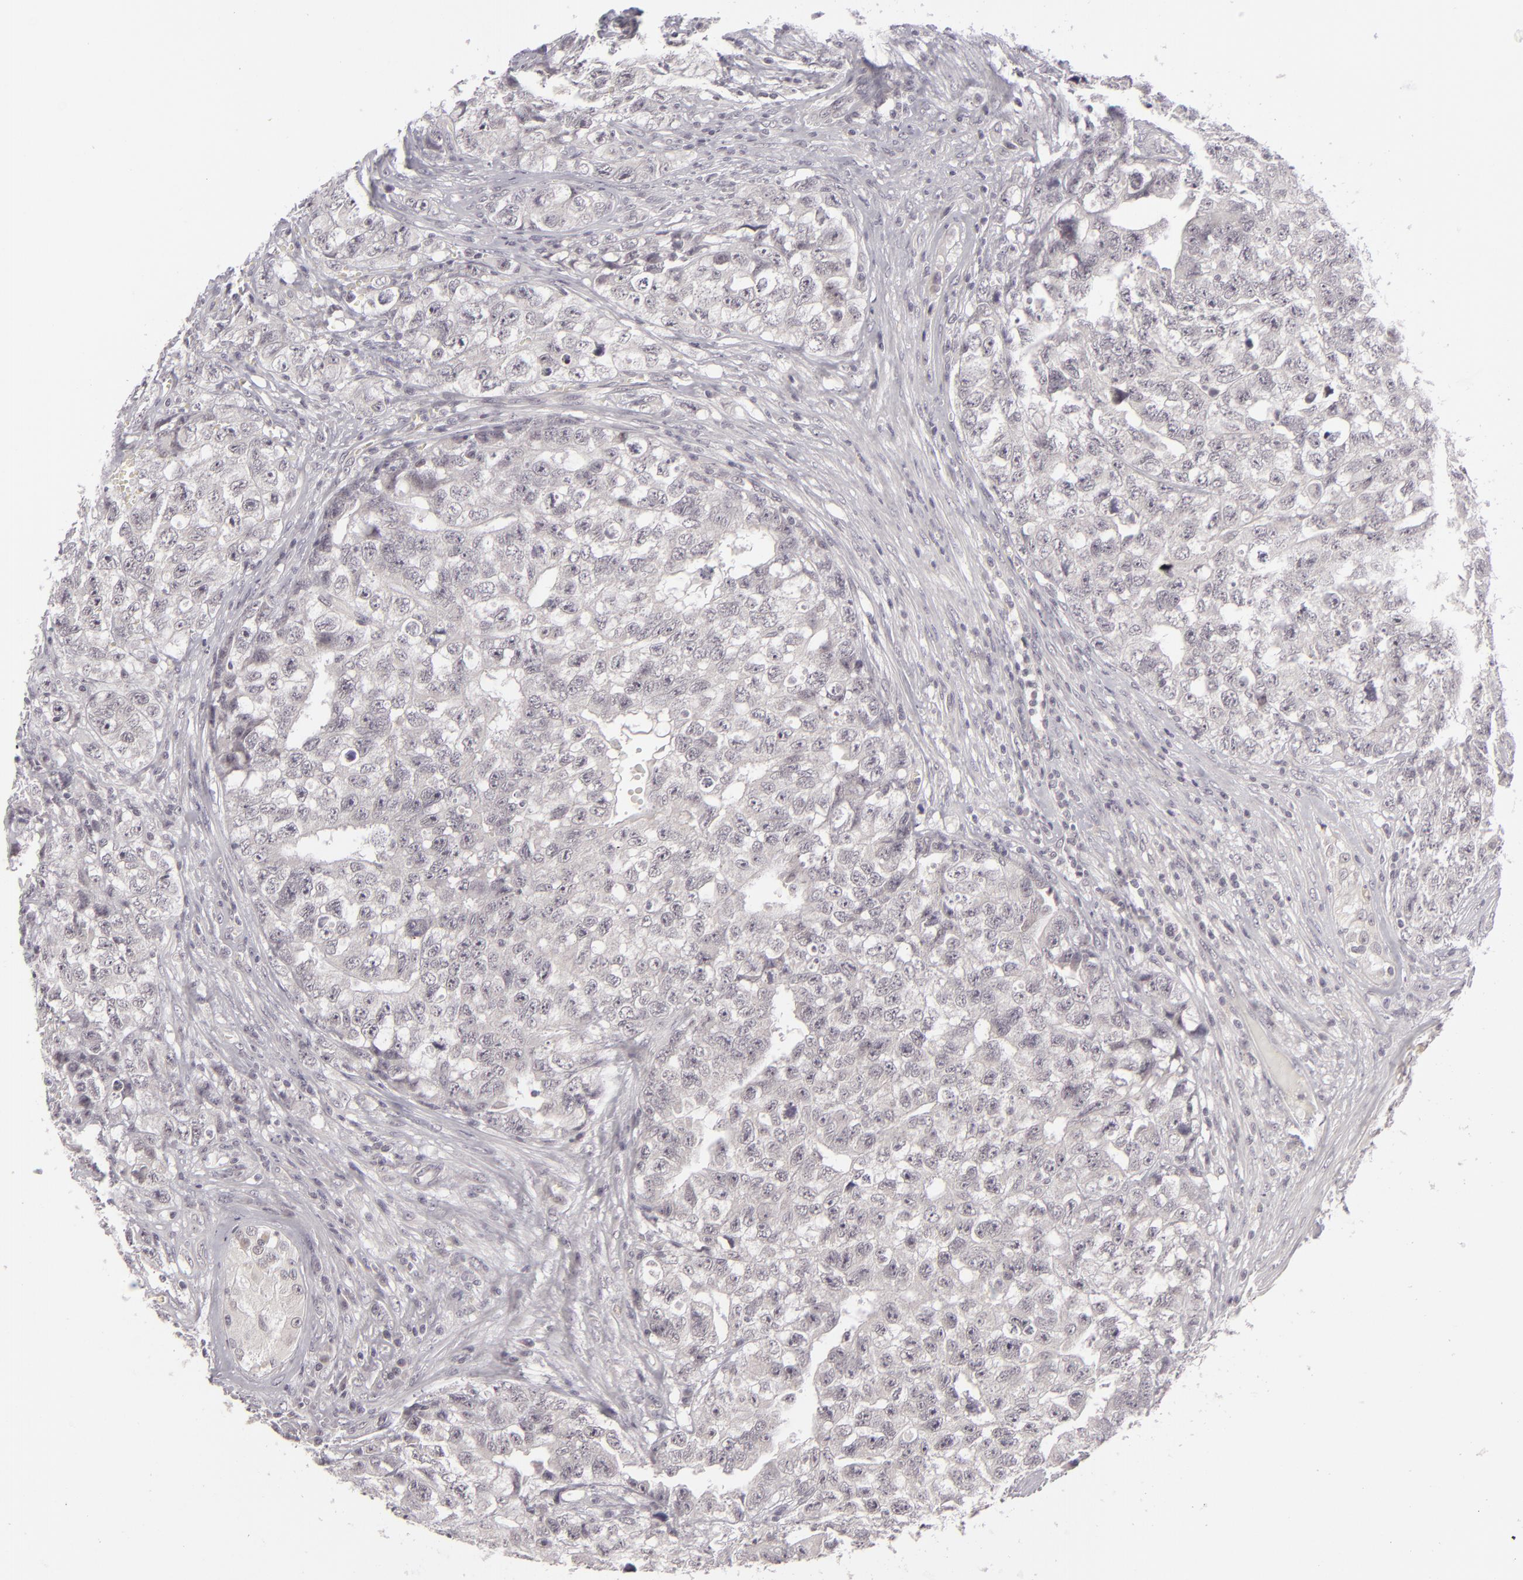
{"staining": {"intensity": "negative", "quantity": "none", "location": "none"}, "tissue": "testis cancer", "cell_type": "Tumor cells", "image_type": "cancer", "snomed": [{"axis": "morphology", "description": "Carcinoma, Embryonal, NOS"}, {"axis": "topography", "description": "Testis"}], "caption": "A high-resolution photomicrograph shows immunohistochemistry staining of testis embryonal carcinoma, which shows no significant staining in tumor cells.", "gene": "DLG3", "patient": {"sex": "male", "age": 31}}